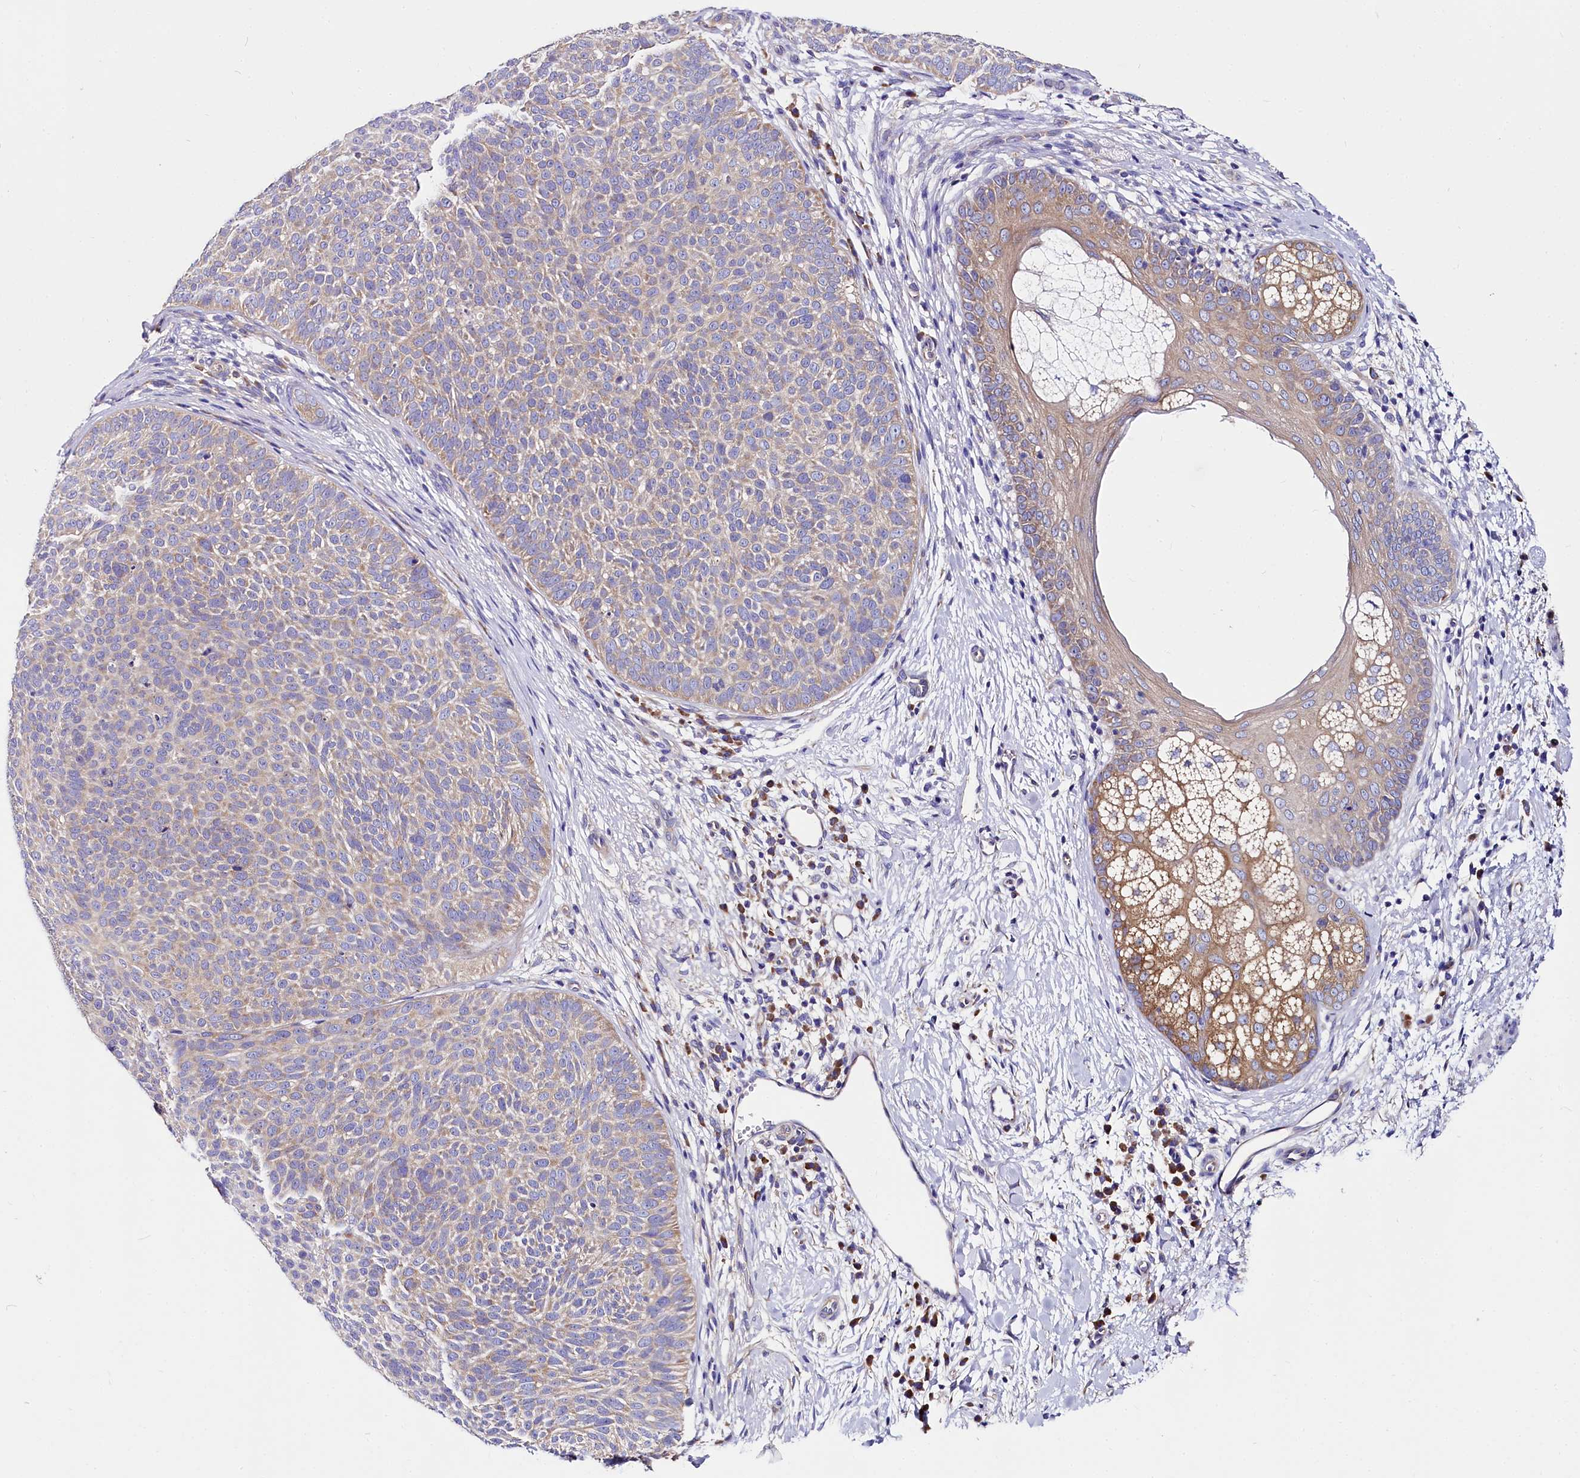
{"staining": {"intensity": "weak", "quantity": "25%-75%", "location": "cytoplasmic/membranous"}, "tissue": "skin cancer", "cell_type": "Tumor cells", "image_type": "cancer", "snomed": [{"axis": "morphology", "description": "Basal cell carcinoma"}, {"axis": "topography", "description": "Skin"}], "caption": "Weak cytoplasmic/membranous expression for a protein is identified in approximately 25%-75% of tumor cells of skin cancer (basal cell carcinoma) using immunohistochemistry.", "gene": "QARS1", "patient": {"sex": "male", "age": 85}}